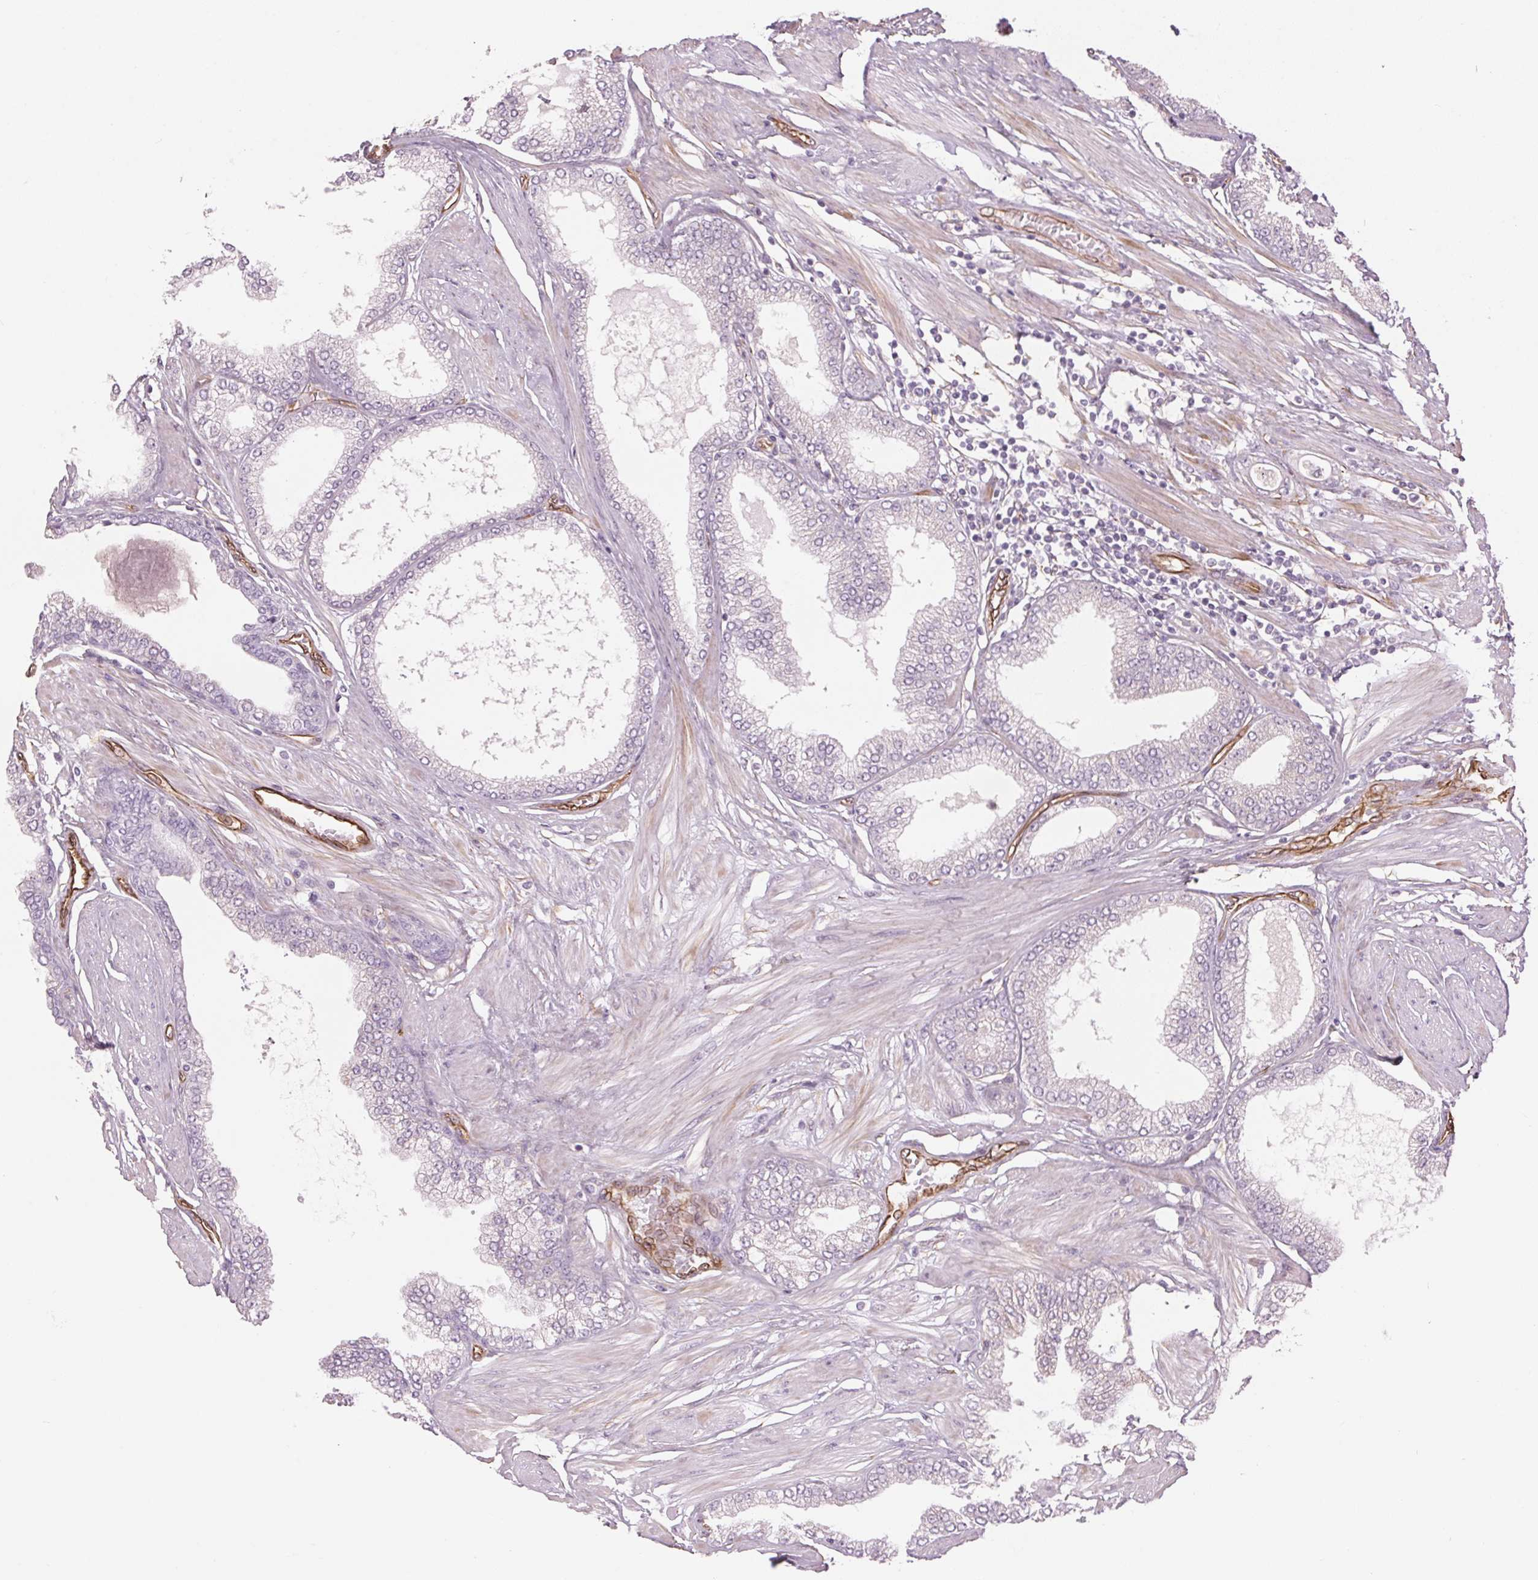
{"staining": {"intensity": "negative", "quantity": "none", "location": "none"}, "tissue": "prostate cancer", "cell_type": "Tumor cells", "image_type": "cancer", "snomed": [{"axis": "morphology", "description": "Adenocarcinoma, Low grade"}, {"axis": "topography", "description": "Prostate"}], "caption": "Prostate adenocarcinoma (low-grade) was stained to show a protein in brown. There is no significant positivity in tumor cells.", "gene": "CLPS", "patient": {"sex": "male", "age": 55}}